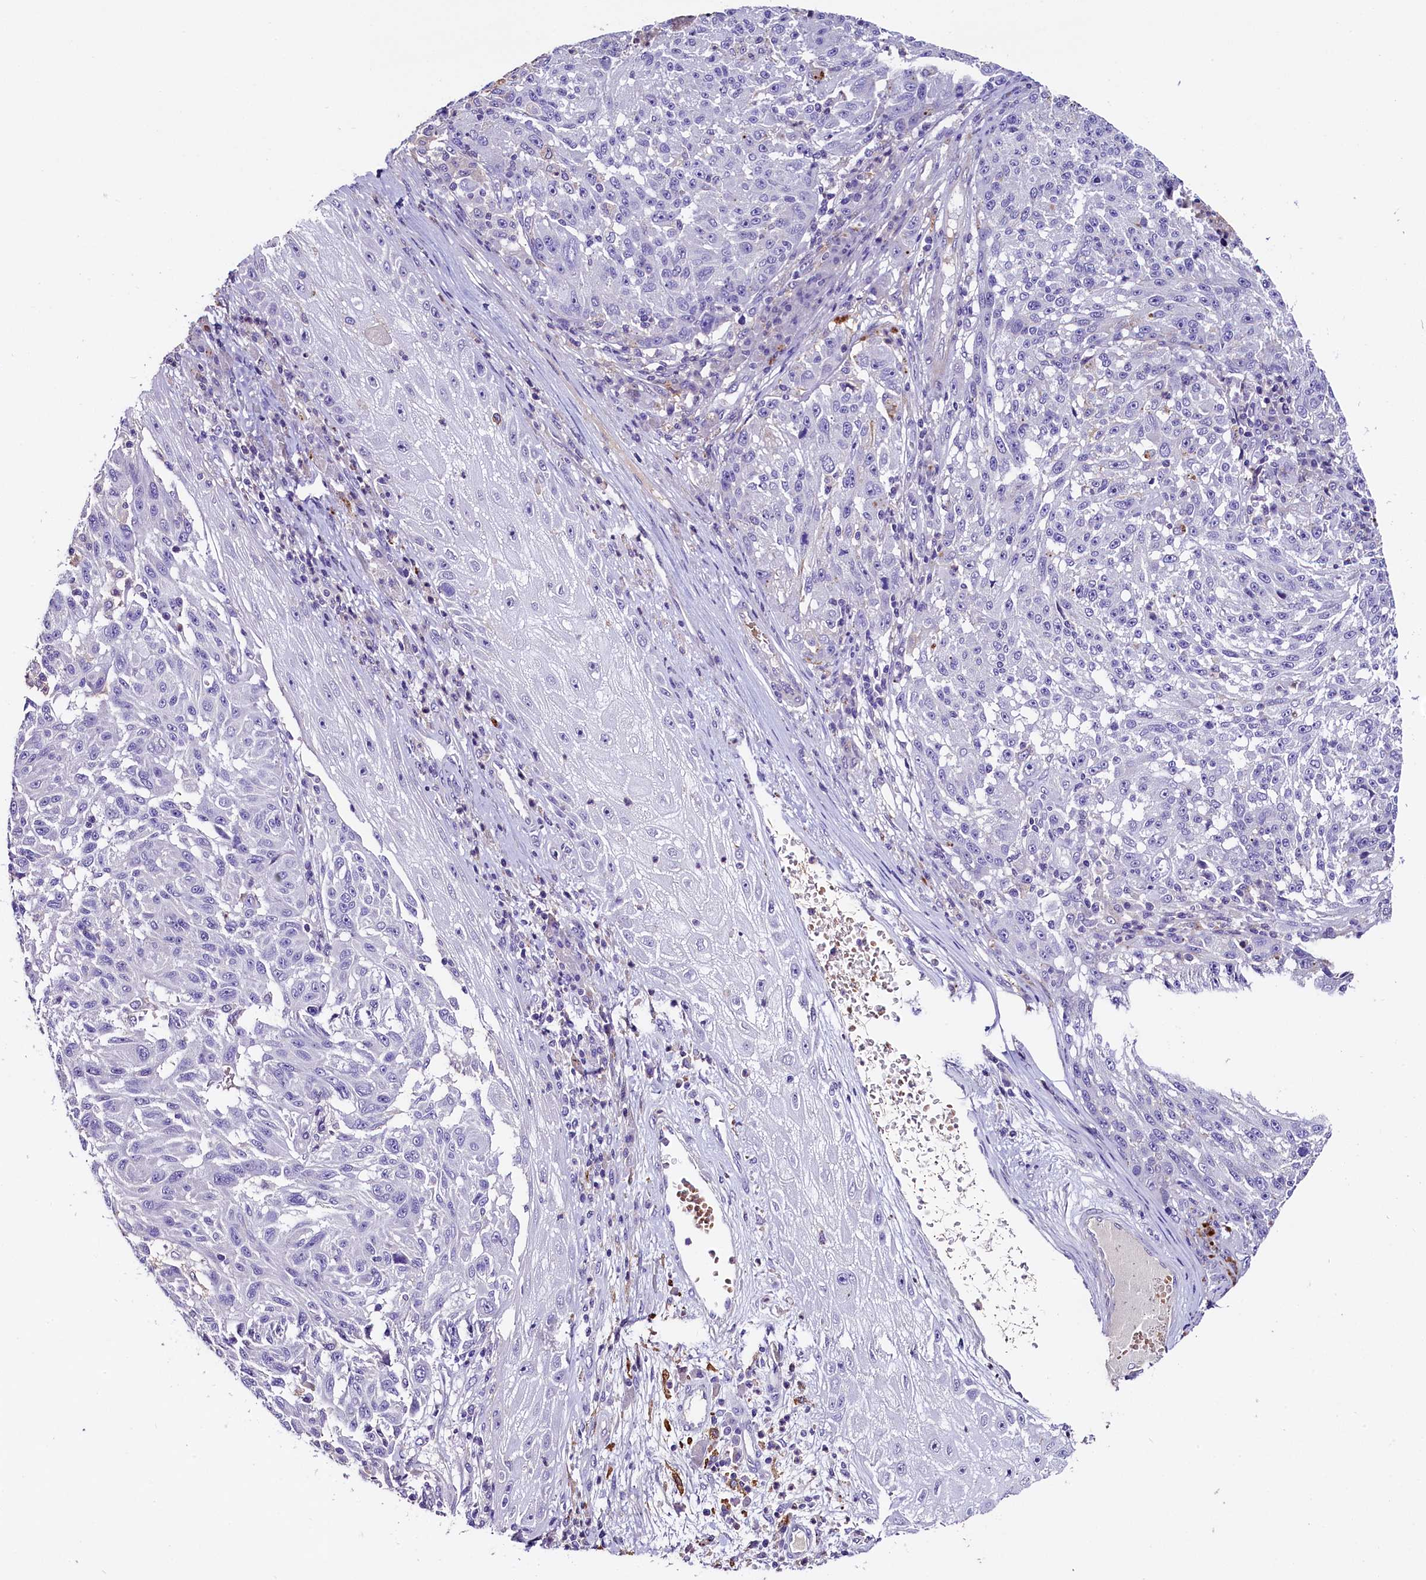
{"staining": {"intensity": "negative", "quantity": "none", "location": "none"}, "tissue": "melanoma", "cell_type": "Tumor cells", "image_type": "cancer", "snomed": [{"axis": "morphology", "description": "Malignant melanoma, NOS"}, {"axis": "topography", "description": "Skin"}], "caption": "DAB immunohistochemical staining of melanoma demonstrates no significant expression in tumor cells.", "gene": "MEX3B", "patient": {"sex": "male", "age": 53}}